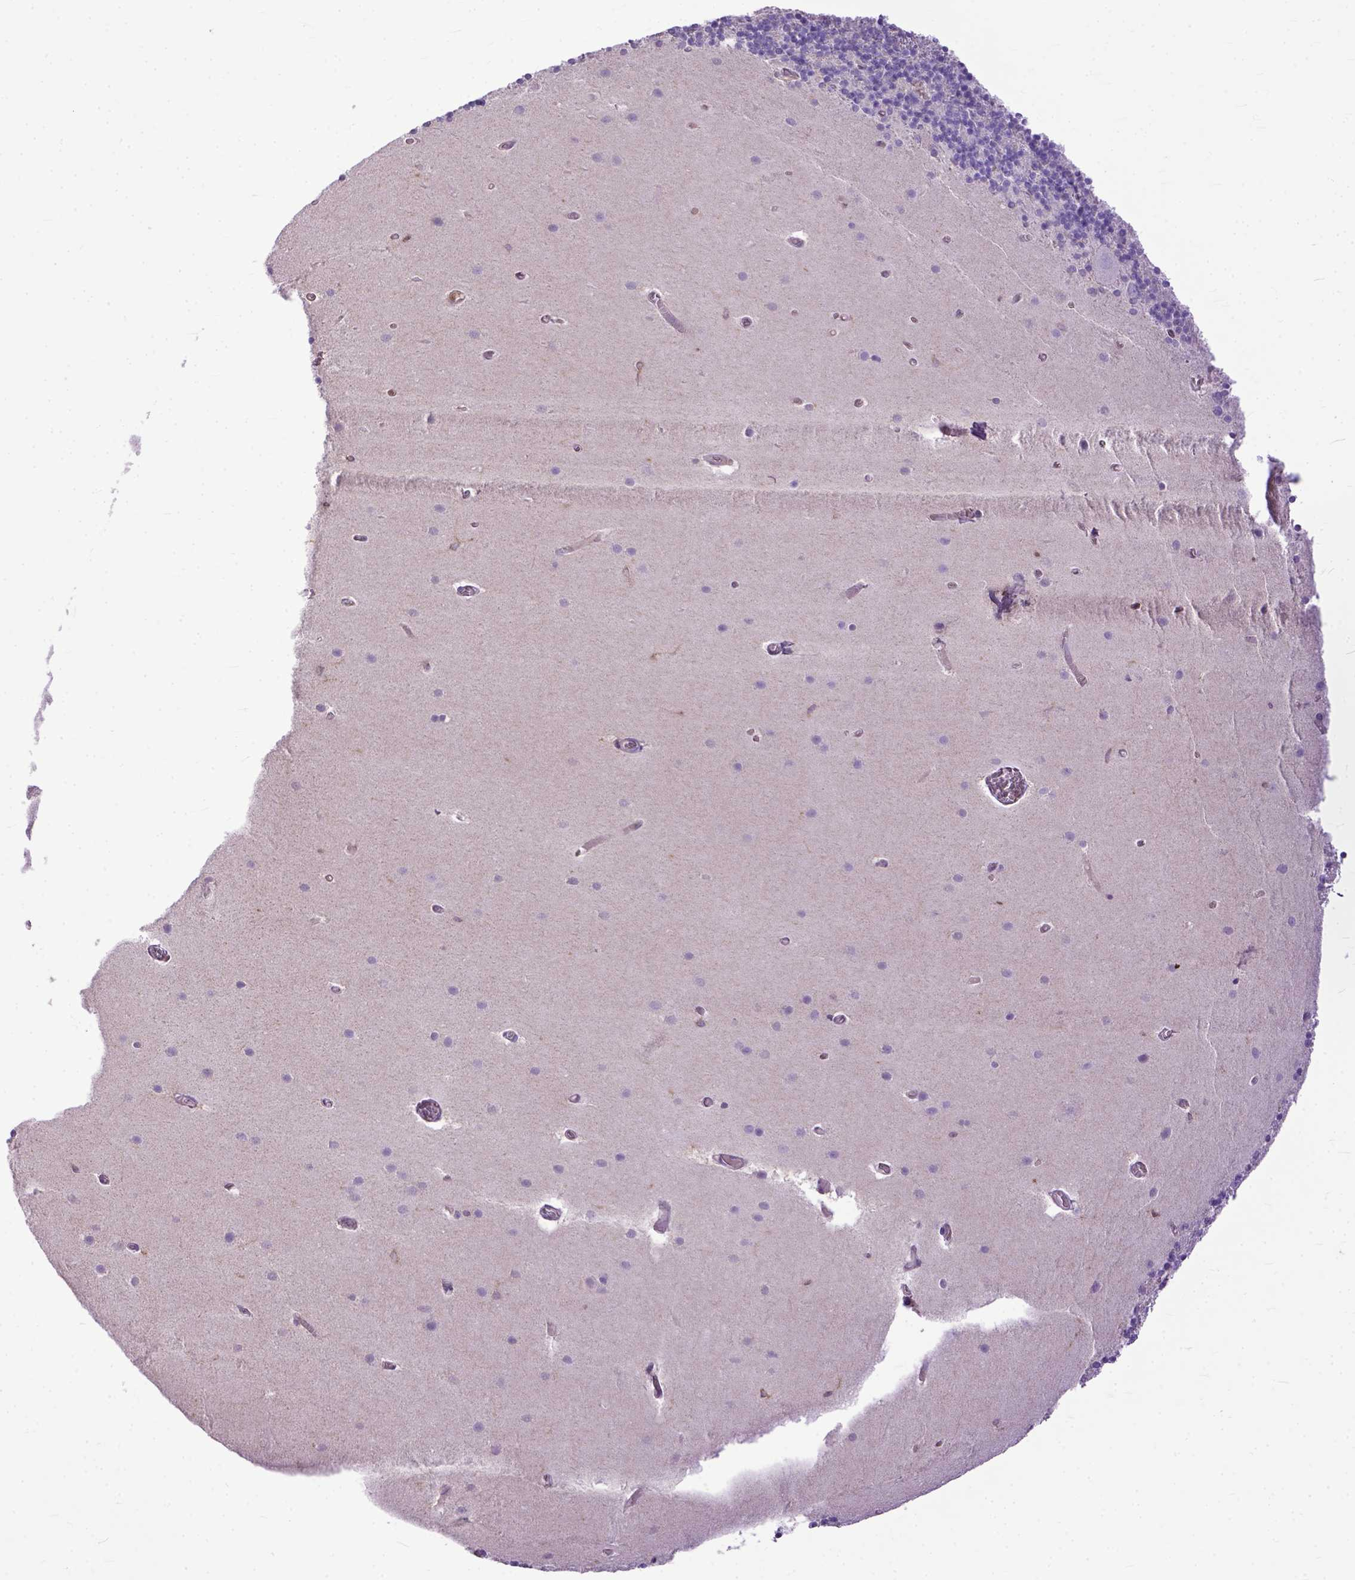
{"staining": {"intensity": "negative", "quantity": "none", "location": "none"}, "tissue": "cerebellum", "cell_type": "Cells in granular layer", "image_type": "normal", "snomed": [{"axis": "morphology", "description": "Normal tissue, NOS"}, {"axis": "topography", "description": "Cerebellum"}], "caption": "This is an IHC image of unremarkable cerebellum. There is no expression in cells in granular layer.", "gene": "NAMPT", "patient": {"sex": "male", "age": 70}}